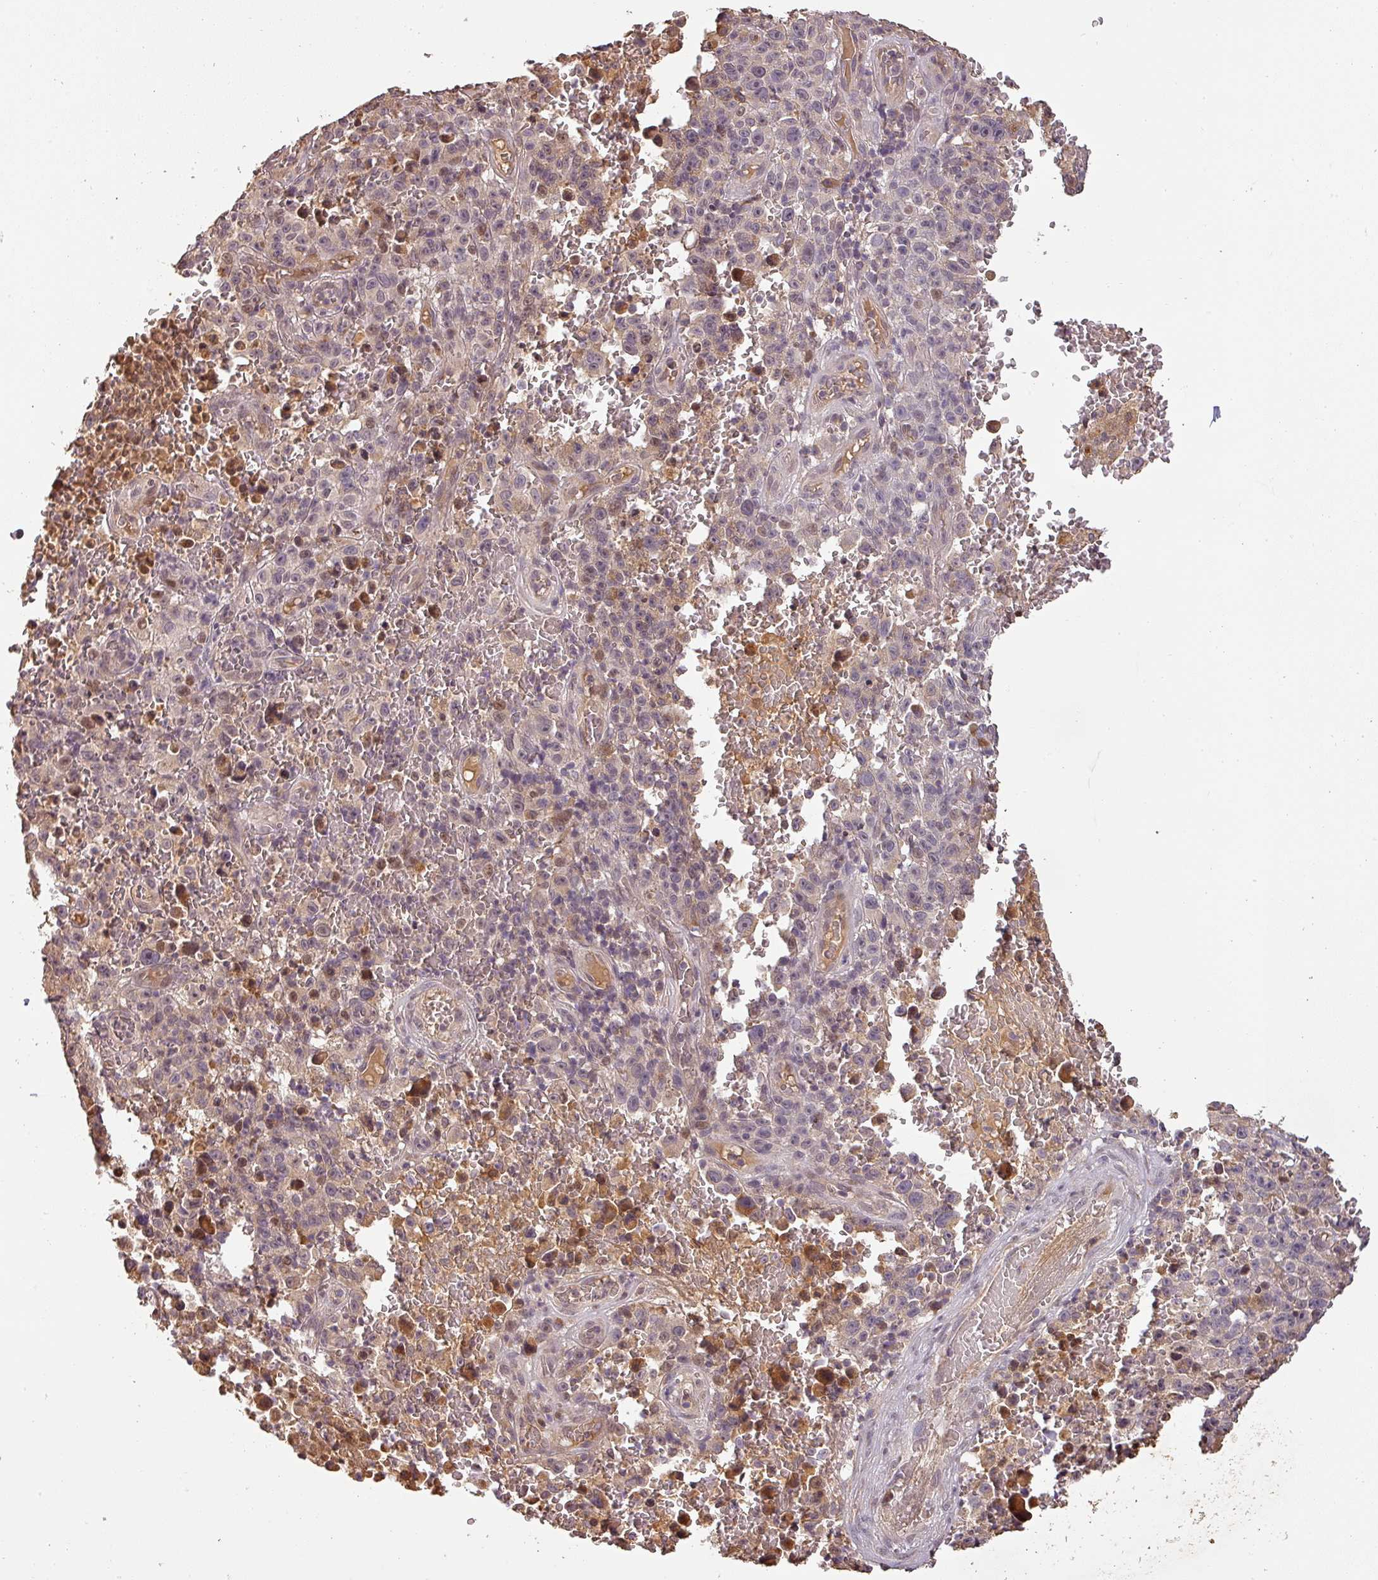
{"staining": {"intensity": "weak", "quantity": "<25%", "location": "cytoplasmic/membranous"}, "tissue": "melanoma", "cell_type": "Tumor cells", "image_type": "cancer", "snomed": [{"axis": "morphology", "description": "Malignant melanoma, NOS"}, {"axis": "topography", "description": "Skin"}], "caption": "Immunohistochemistry image of neoplastic tissue: human malignant melanoma stained with DAB (3,3'-diaminobenzidine) exhibits no significant protein positivity in tumor cells.", "gene": "BPIFB3", "patient": {"sex": "female", "age": 82}}